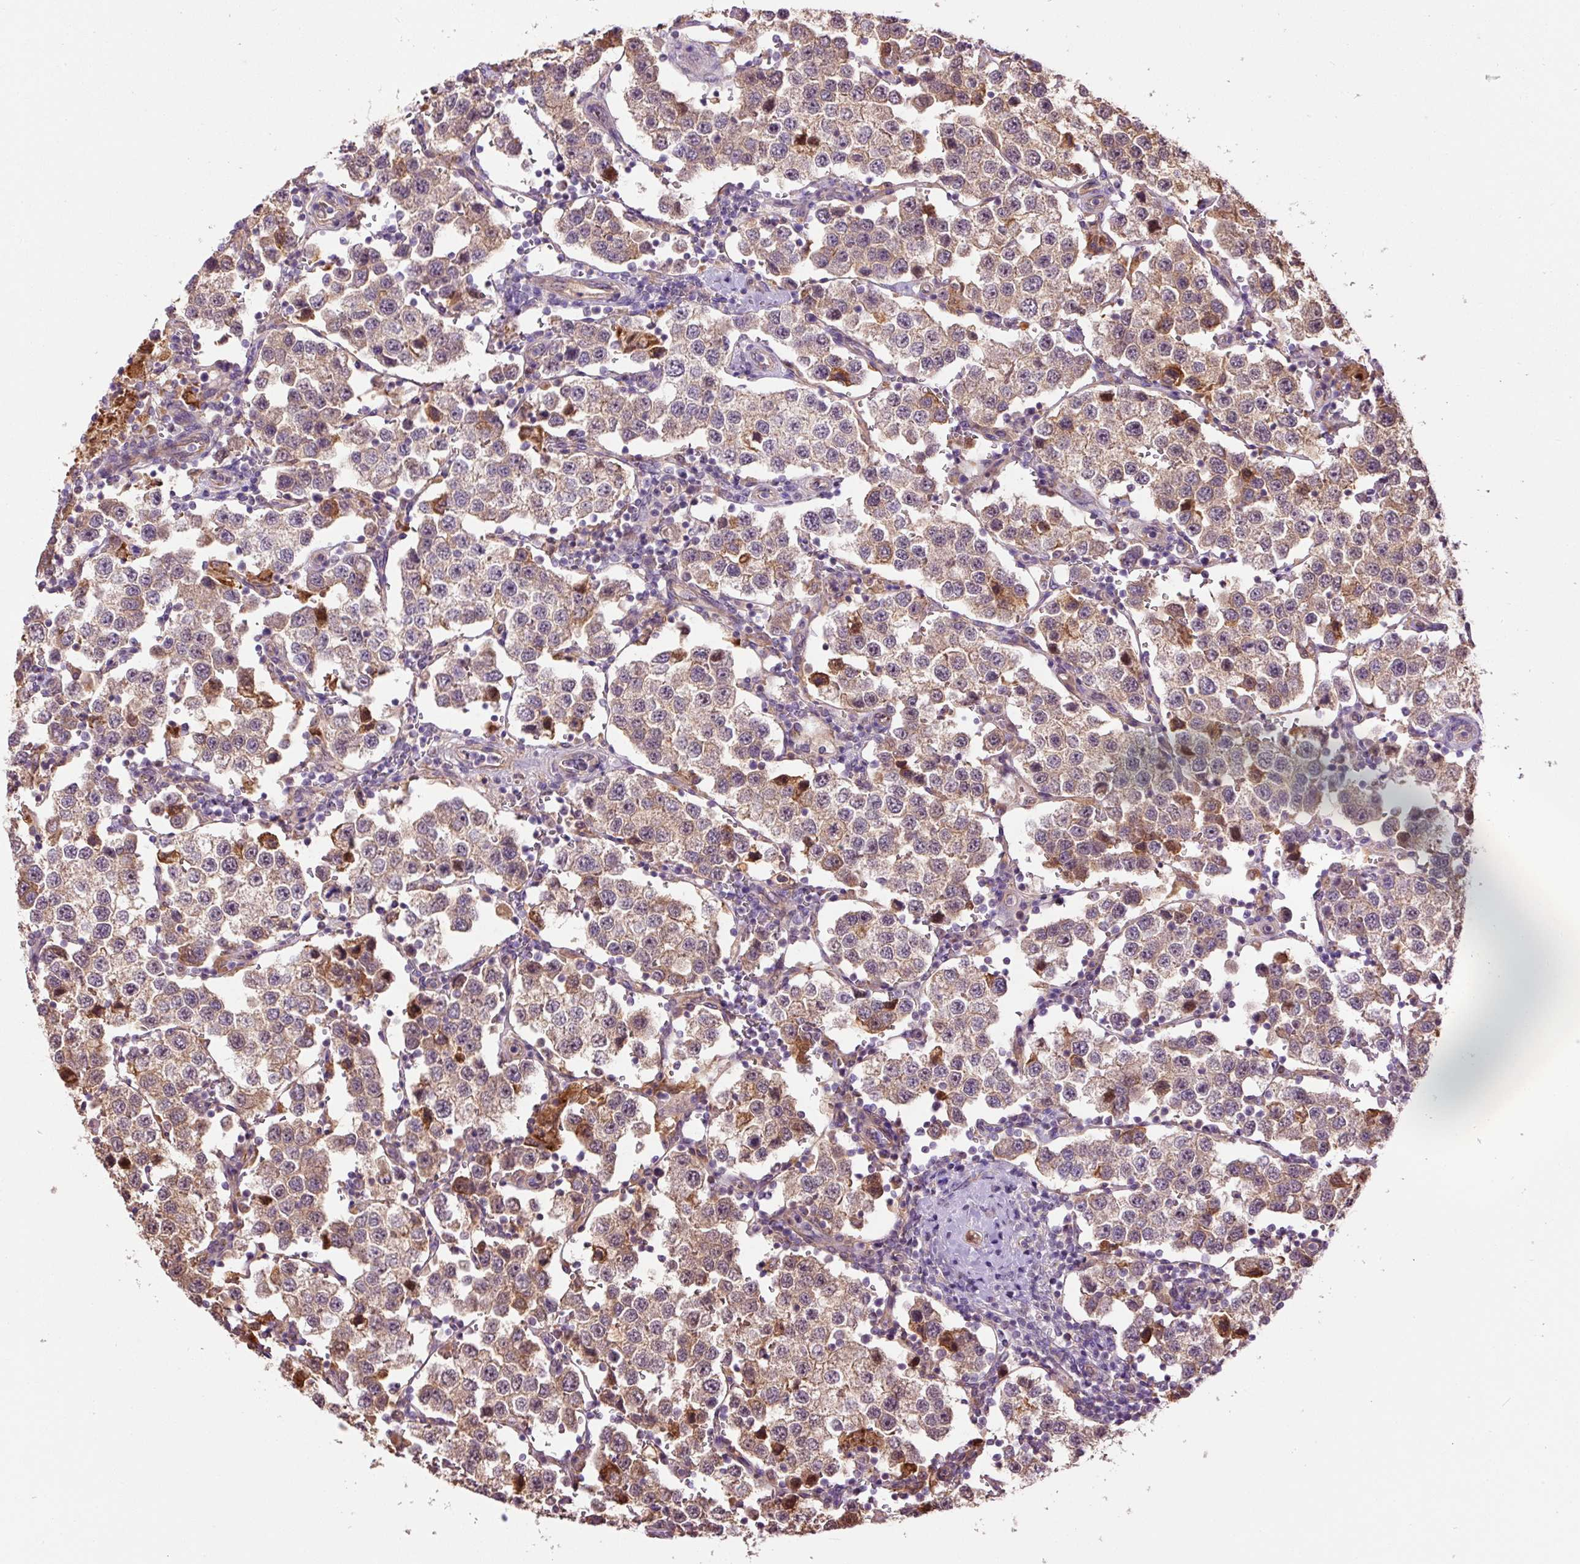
{"staining": {"intensity": "moderate", "quantity": "25%-75%", "location": "cytoplasmic/membranous"}, "tissue": "testis cancer", "cell_type": "Tumor cells", "image_type": "cancer", "snomed": [{"axis": "morphology", "description": "Seminoma, NOS"}, {"axis": "topography", "description": "Testis"}], "caption": "Testis seminoma stained for a protein (brown) reveals moderate cytoplasmic/membranous positive staining in about 25%-75% of tumor cells.", "gene": "PCK2", "patient": {"sex": "male", "age": 37}}